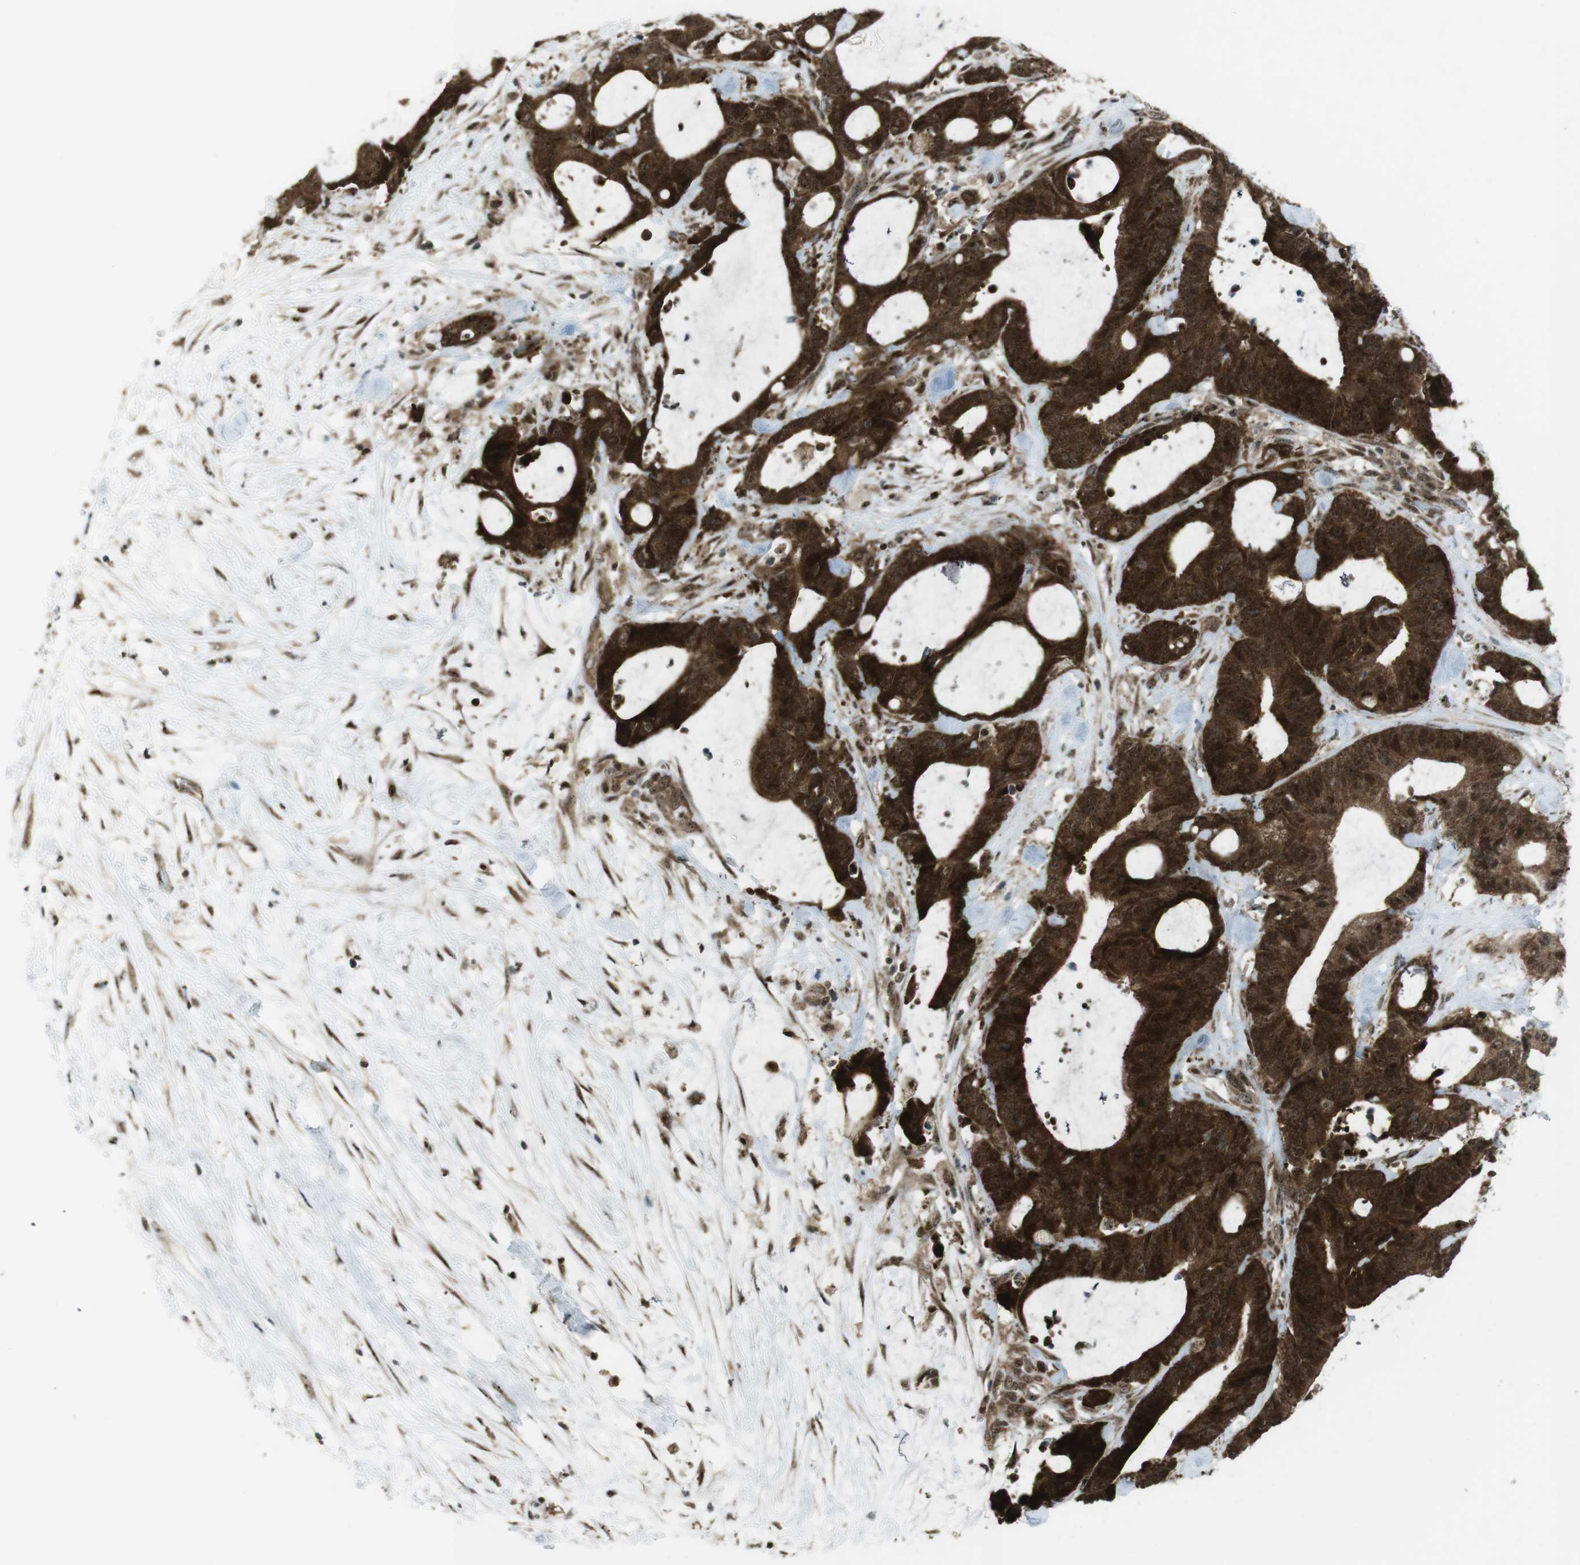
{"staining": {"intensity": "strong", "quantity": ">75%", "location": "cytoplasmic/membranous,nuclear"}, "tissue": "liver cancer", "cell_type": "Tumor cells", "image_type": "cancer", "snomed": [{"axis": "morphology", "description": "Cholangiocarcinoma"}, {"axis": "topography", "description": "Liver"}], "caption": "Immunohistochemical staining of liver cholangiocarcinoma displays high levels of strong cytoplasmic/membranous and nuclear protein expression in approximately >75% of tumor cells.", "gene": "CSNK1D", "patient": {"sex": "female", "age": 73}}